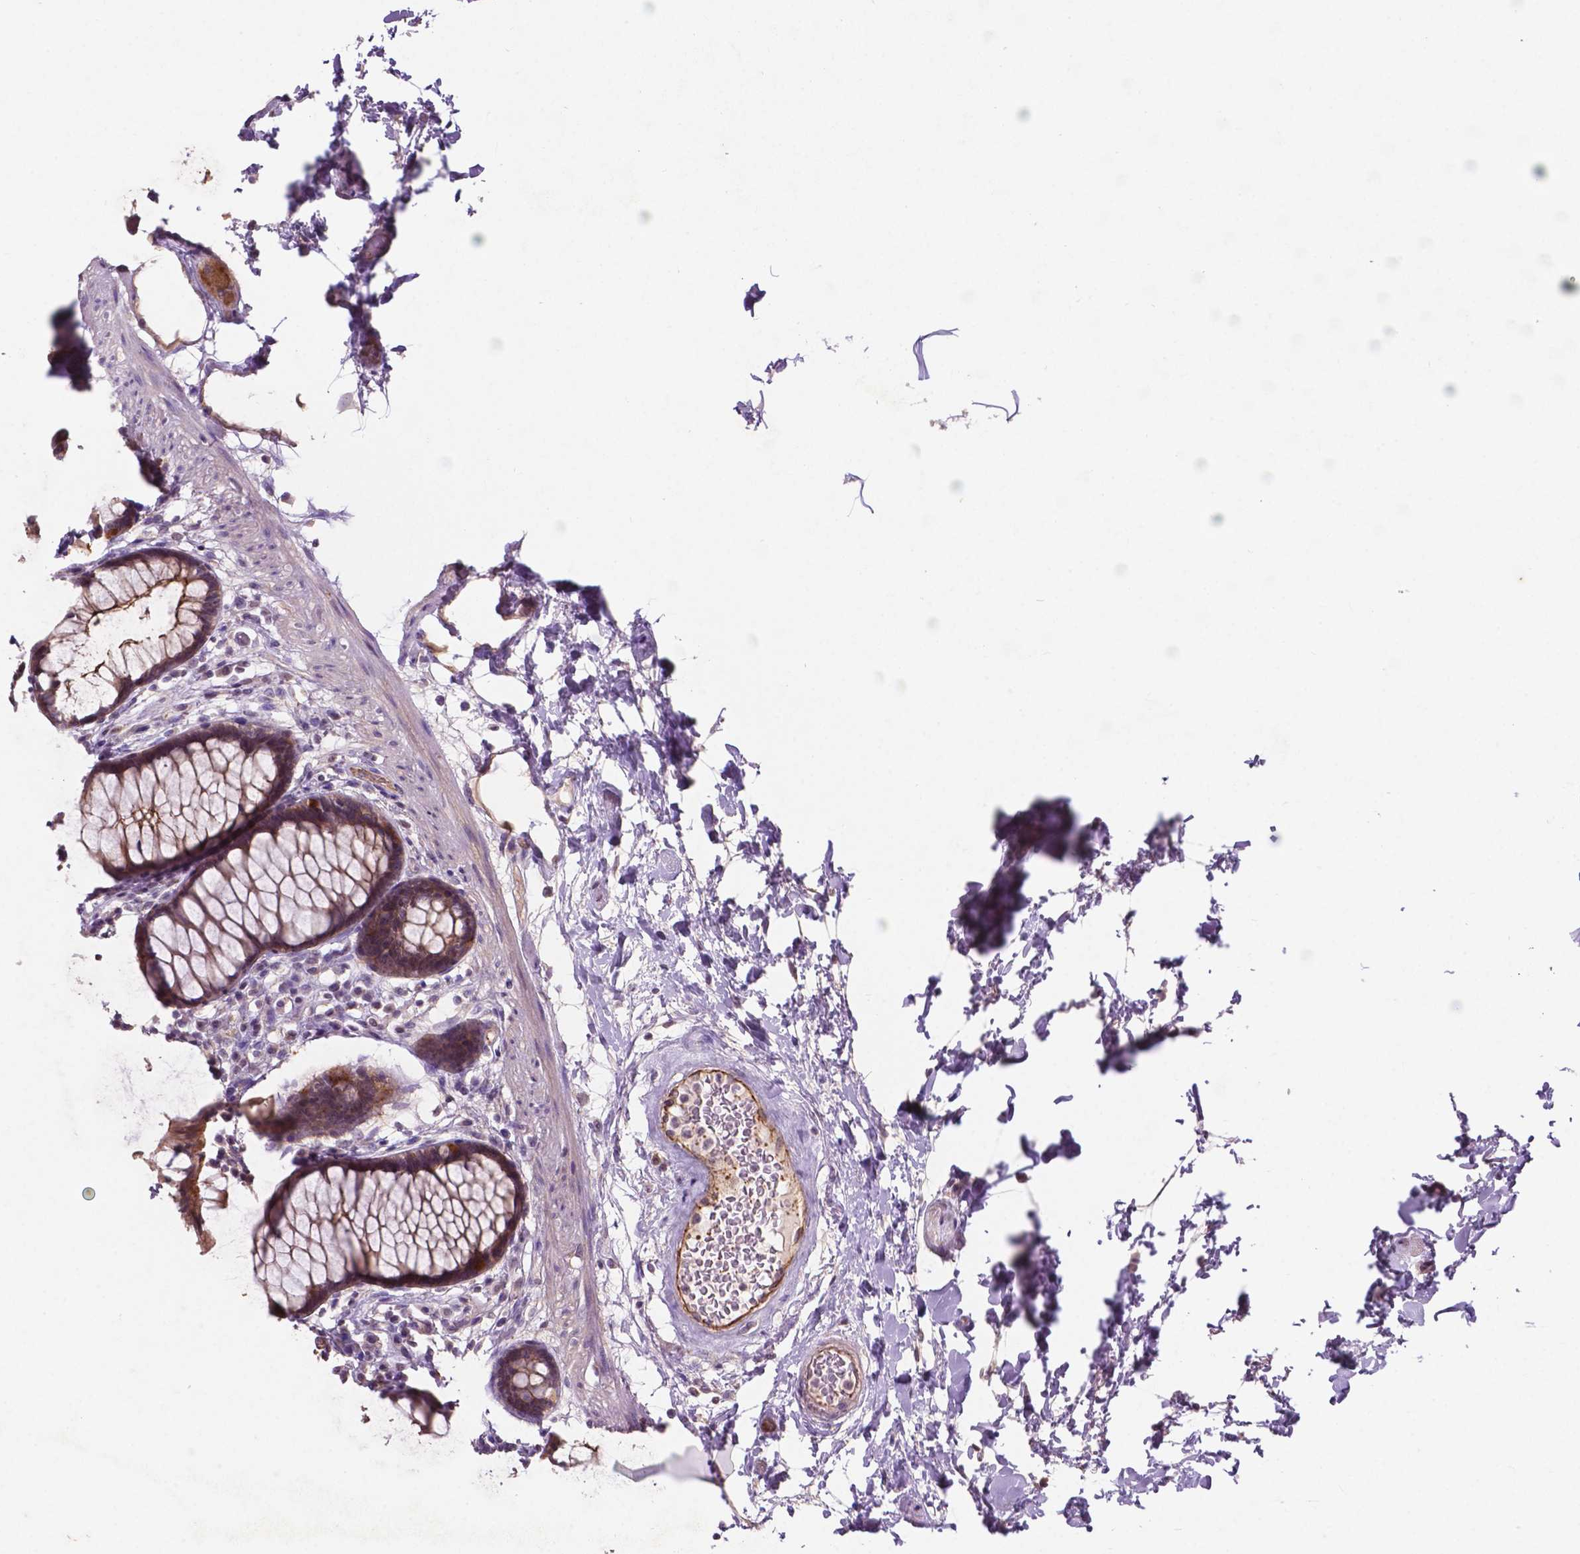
{"staining": {"intensity": "moderate", "quantity": ">75%", "location": "cytoplasmic/membranous"}, "tissue": "rectum", "cell_type": "Glandular cells", "image_type": "normal", "snomed": [{"axis": "morphology", "description": "Normal tissue, NOS"}, {"axis": "topography", "description": "Rectum"}], "caption": "Immunohistochemistry (IHC) micrograph of normal rectum: rectum stained using immunohistochemistry shows medium levels of moderate protein expression localized specifically in the cytoplasmic/membranous of glandular cells, appearing as a cytoplasmic/membranous brown color.", "gene": "ARL5C", "patient": {"sex": "male", "age": 72}}